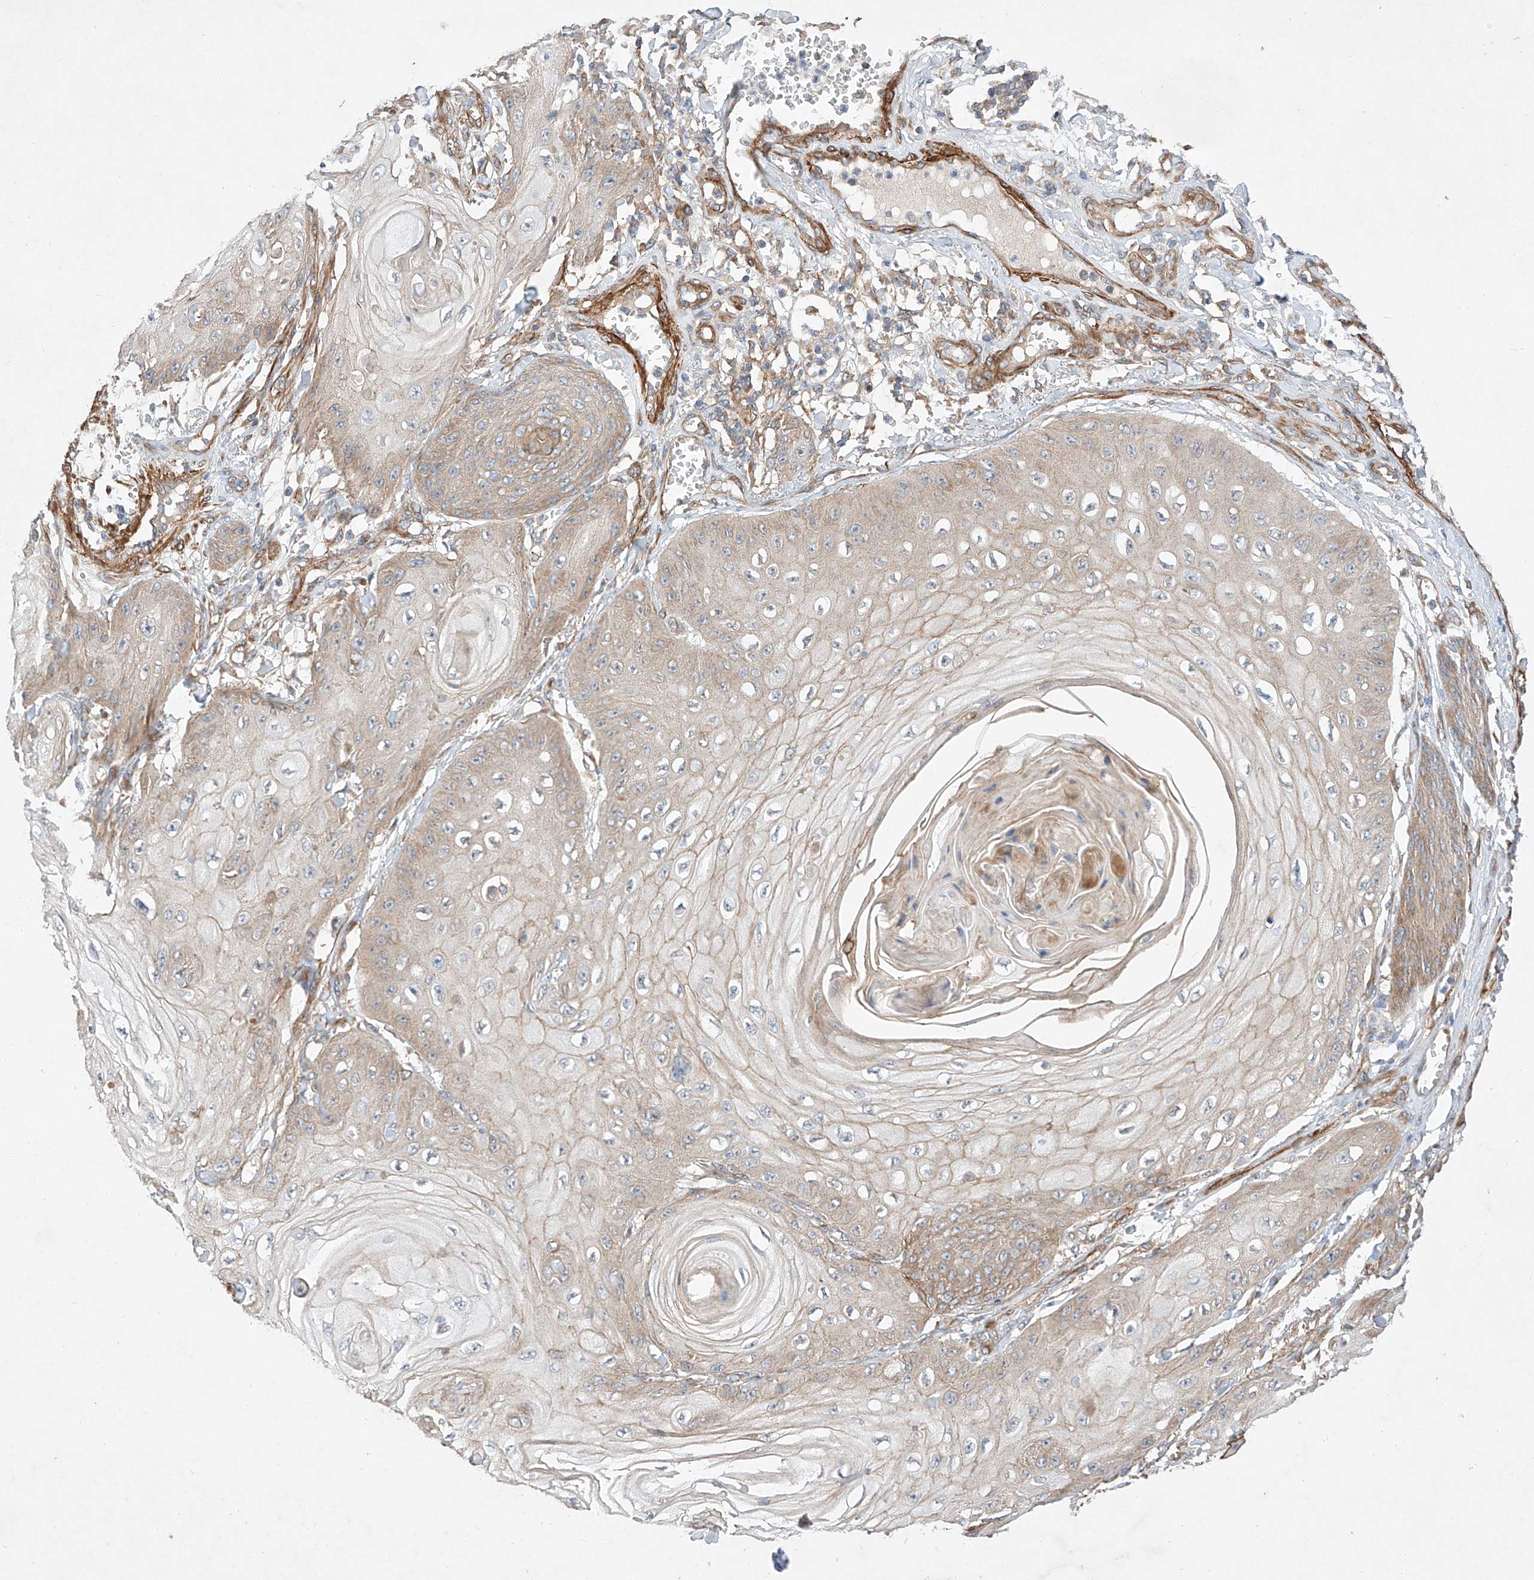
{"staining": {"intensity": "moderate", "quantity": "25%-75%", "location": "cytoplasmic/membranous"}, "tissue": "skin cancer", "cell_type": "Tumor cells", "image_type": "cancer", "snomed": [{"axis": "morphology", "description": "Squamous cell carcinoma, NOS"}, {"axis": "topography", "description": "Skin"}], "caption": "High-magnification brightfield microscopy of skin cancer (squamous cell carcinoma) stained with DAB (3,3'-diaminobenzidine) (brown) and counterstained with hematoxylin (blue). tumor cells exhibit moderate cytoplasmic/membranous expression is identified in about25%-75% of cells.", "gene": "RAB23", "patient": {"sex": "male", "age": 74}}